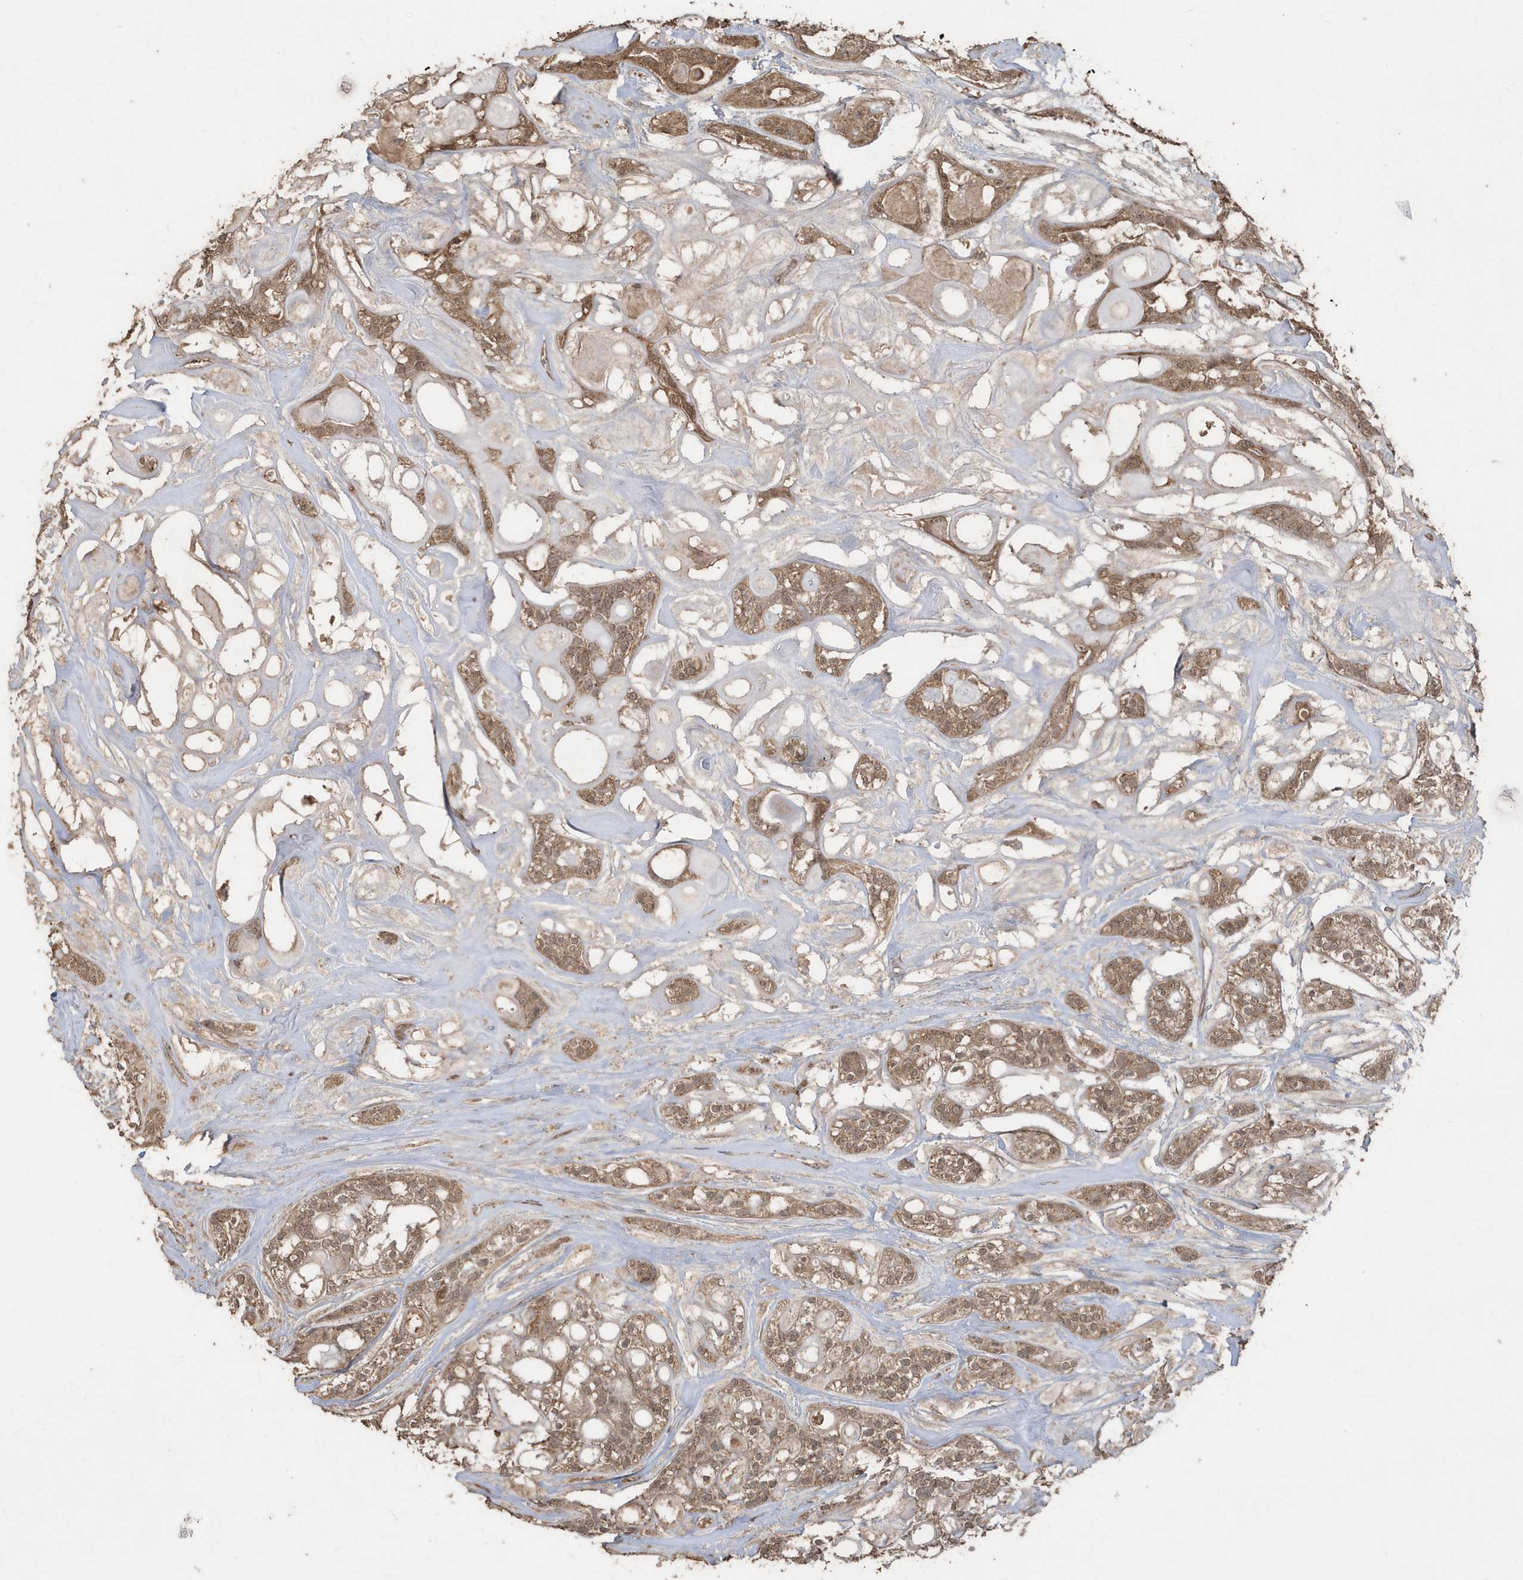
{"staining": {"intensity": "moderate", "quantity": ">75%", "location": "cytoplasmic/membranous"}, "tissue": "head and neck cancer", "cell_type": "Tumor cells", "image_type": "cancer", "snomed": [{"axis": "morphology", "description": "Adenocarcinoma, NOS"}, {"axis": "topography", "description": "Head-Neck"}], "caption": "Tumor cells demonstrate moderate cytoplasmic/membranous expression in approximately >75% of cells in head and neck cancer.", "gene": "PAXBP1", "patient": {"sex": "male", "age": 66}}